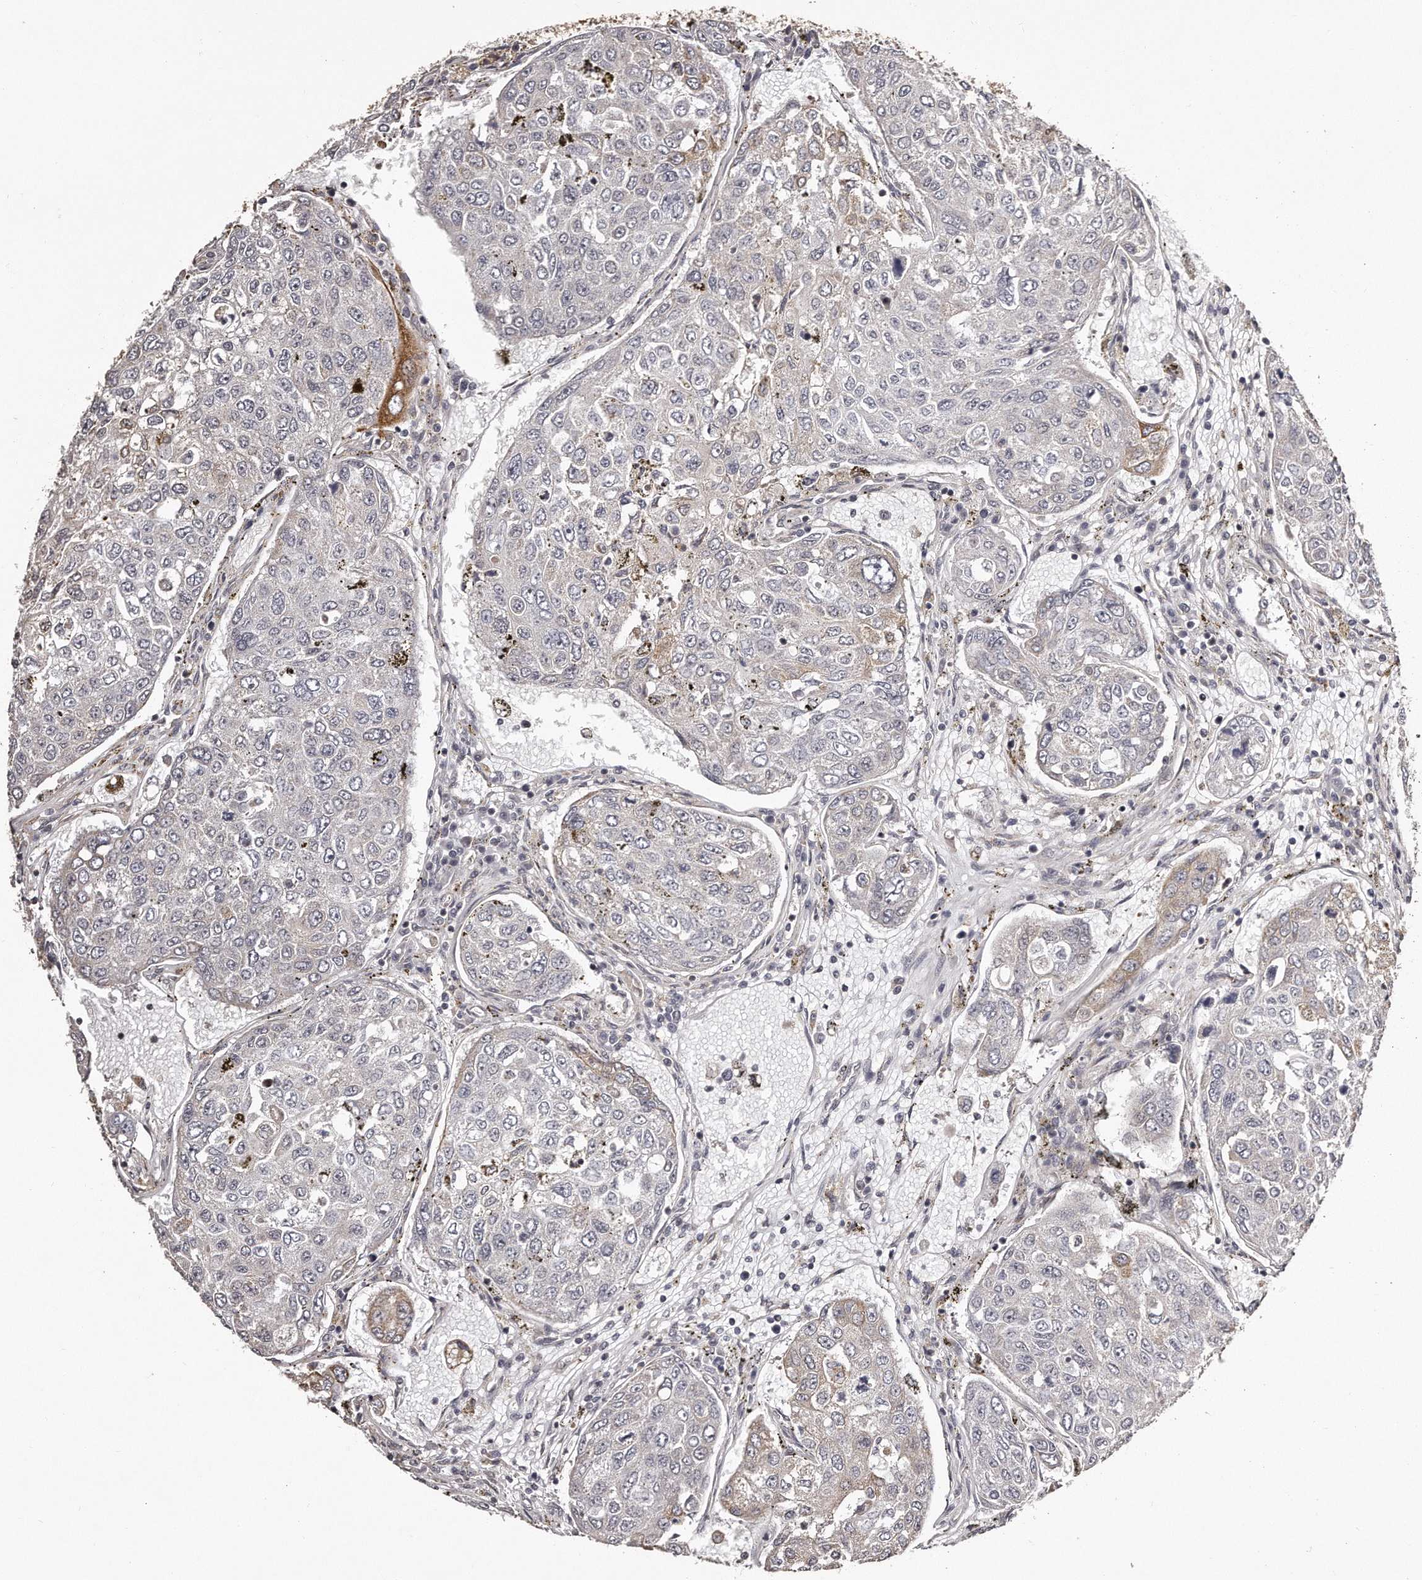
{"staining": {"intensity": "negative", "quantity": "none", "location": "none"}, "tissue": "urothelial cancer", "cell_type": "Tumor cells", "image_type": "cancer", "snomed": [{"axis": "morphology", "description": "Urothelial carcinoma, High grade"}, {"axis": "topography", "description": "Lymph node"}, {"axis": "topography", "description": "Urinary bladder"}], "caption": "Urothelial cancer stained for a protein using immunohistochemistry reveals no expression tumor cells.", "gene": "TRAPPC14", "patient": {"sex": "male", "age": 51}}